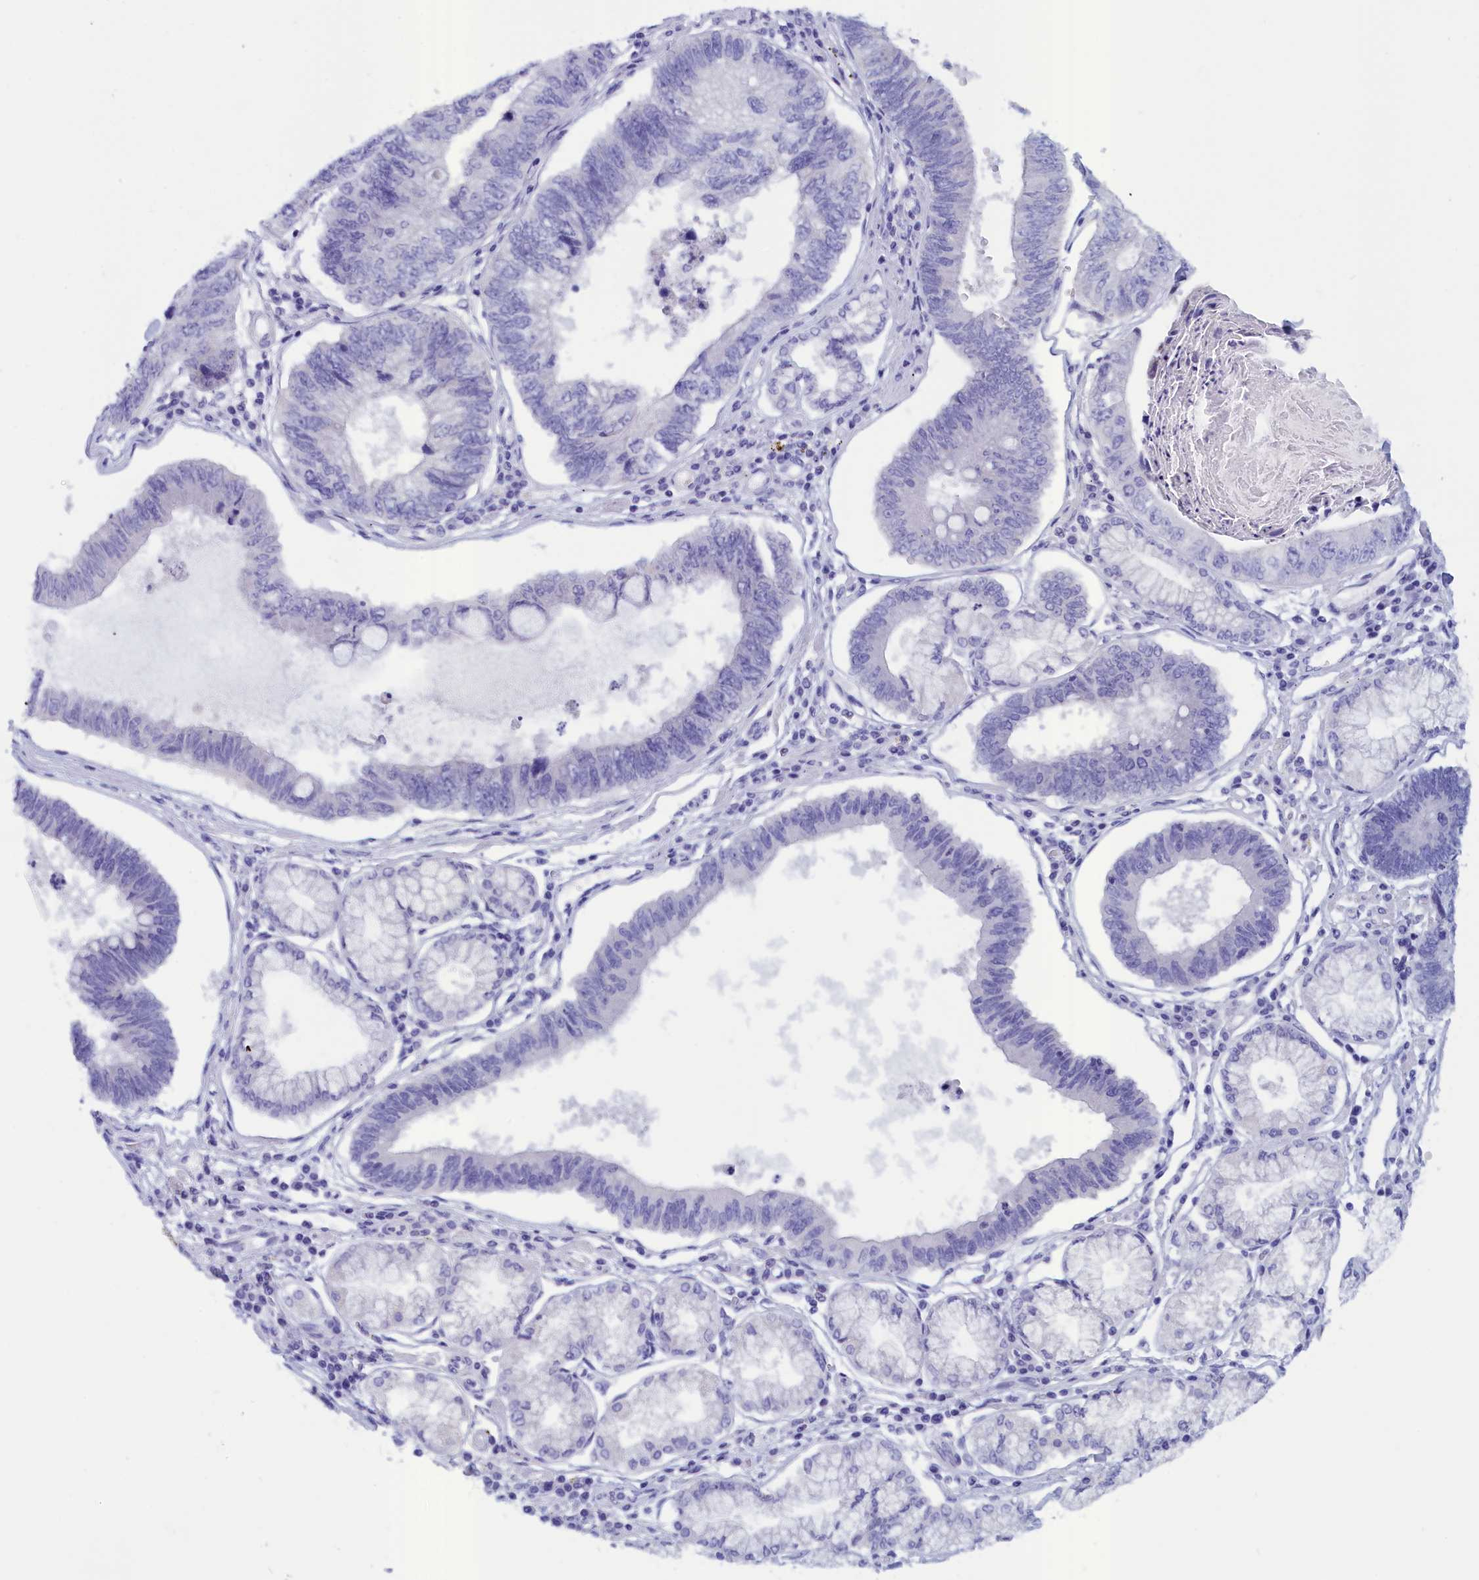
{"staining": {"intensity": "negative", "quantity": "none", "location": "none"}, "tissue": "stomach cancer", "cell_type": "Tumor cells", "image_type": "cancer", "snomed": [{"axis": "morphology", "description": "Adenocarcinoma, NOS"}, {"axis": "topography", "description": "Stomach"}], "caption": "Human adenocarcinoma (stomach) stained for a protein using immunohistochemistry demonstrates no expression in tumor cells.", "gene": "ANKRD2", "patient": {"sex": "male", "age": 59}}